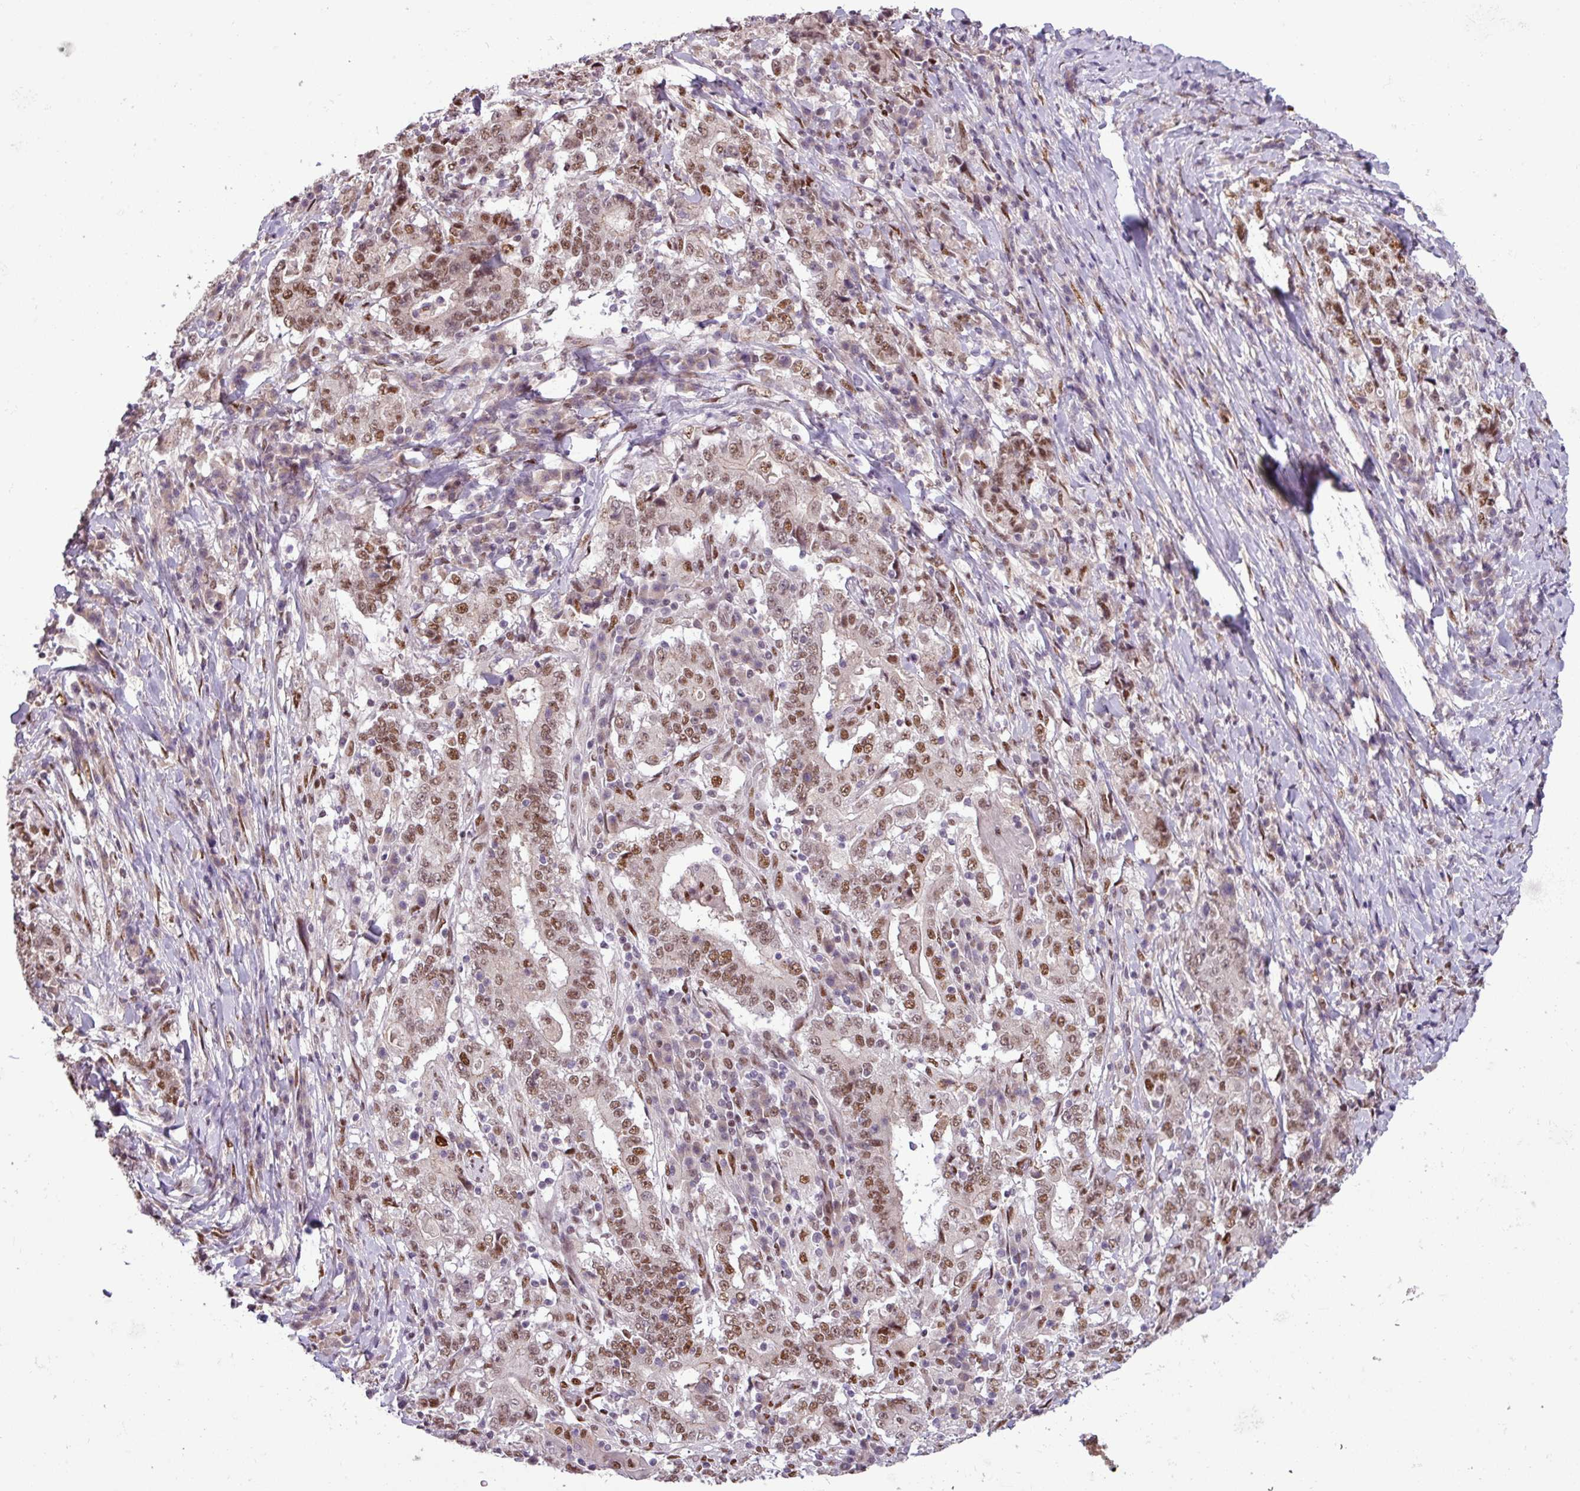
{"staining": {"intensity": "moderate", "quantity": ">75%", "location": "nuclear"}, "tissue": "stomach cancer", "cell_type": "Tumor cells", "image_type": "cancer", "snomed": [{"axis": "morphology", "description": "Normal tissue, NOS"}, {"axis": "morphology", "description": "Adenocarcinoma, NOS"}, {"axis": "topography", "description": "Stomach, upper"}, {"axis": "topography", "description": "Stomach"}], "caption": "Immunohistochemical staining of stomach adenocarcinoma exhibits medium levels of moderate nuclear protein positivity in about >75% of tumor cells. The staining was performed using DAB to visualize the protein expression in brown, while the nuclei were stained in blue with hematoxylin (Magnification: 20x).", "gene": "IRF2BPL", "patient": {"sex": "male", "age": 59}}